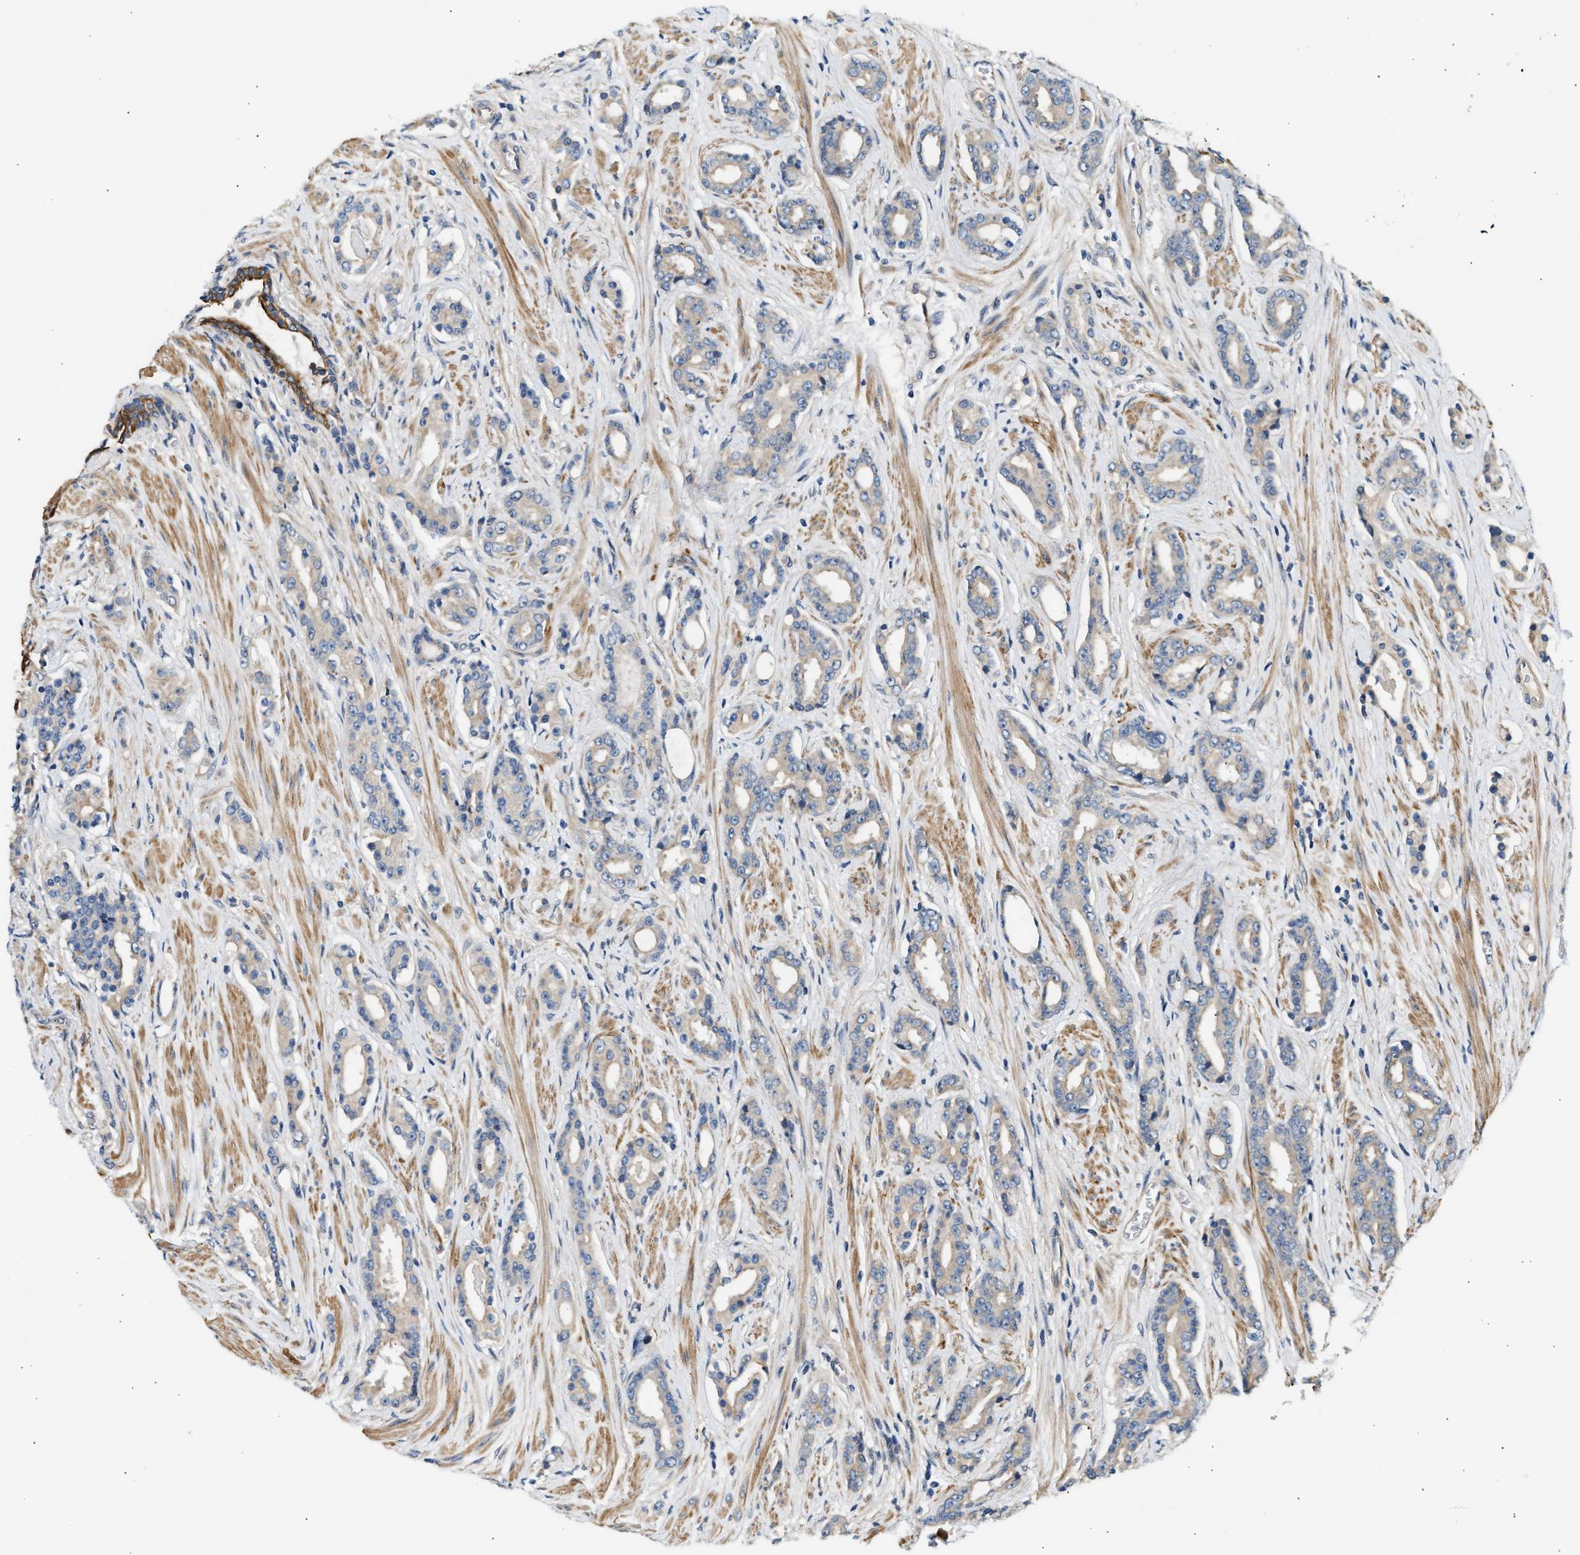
{"staining": {"intensity": "weak", "quantity": "25%-75%", "location": "cytoplasmic/membranous"}, "tissue": "prostate cancer", "cell_type": "Tumor cells", "image_type": "cancer", "snomed": [{"axis": "morphology", "description": "Adenocarcinoma, High grade"}, {"axis": "topography", "description": "Prostate"}], "caption": "Weak cytoplasmic/membranous expression is present in about 25%-75% of tumor cells in prostate cancer (high-grade adenocarcinoma). (IHC, brightfield microscopy, high magnification).", "gene": "WDR31", "patient": {"sex": "male", "age": 71}}